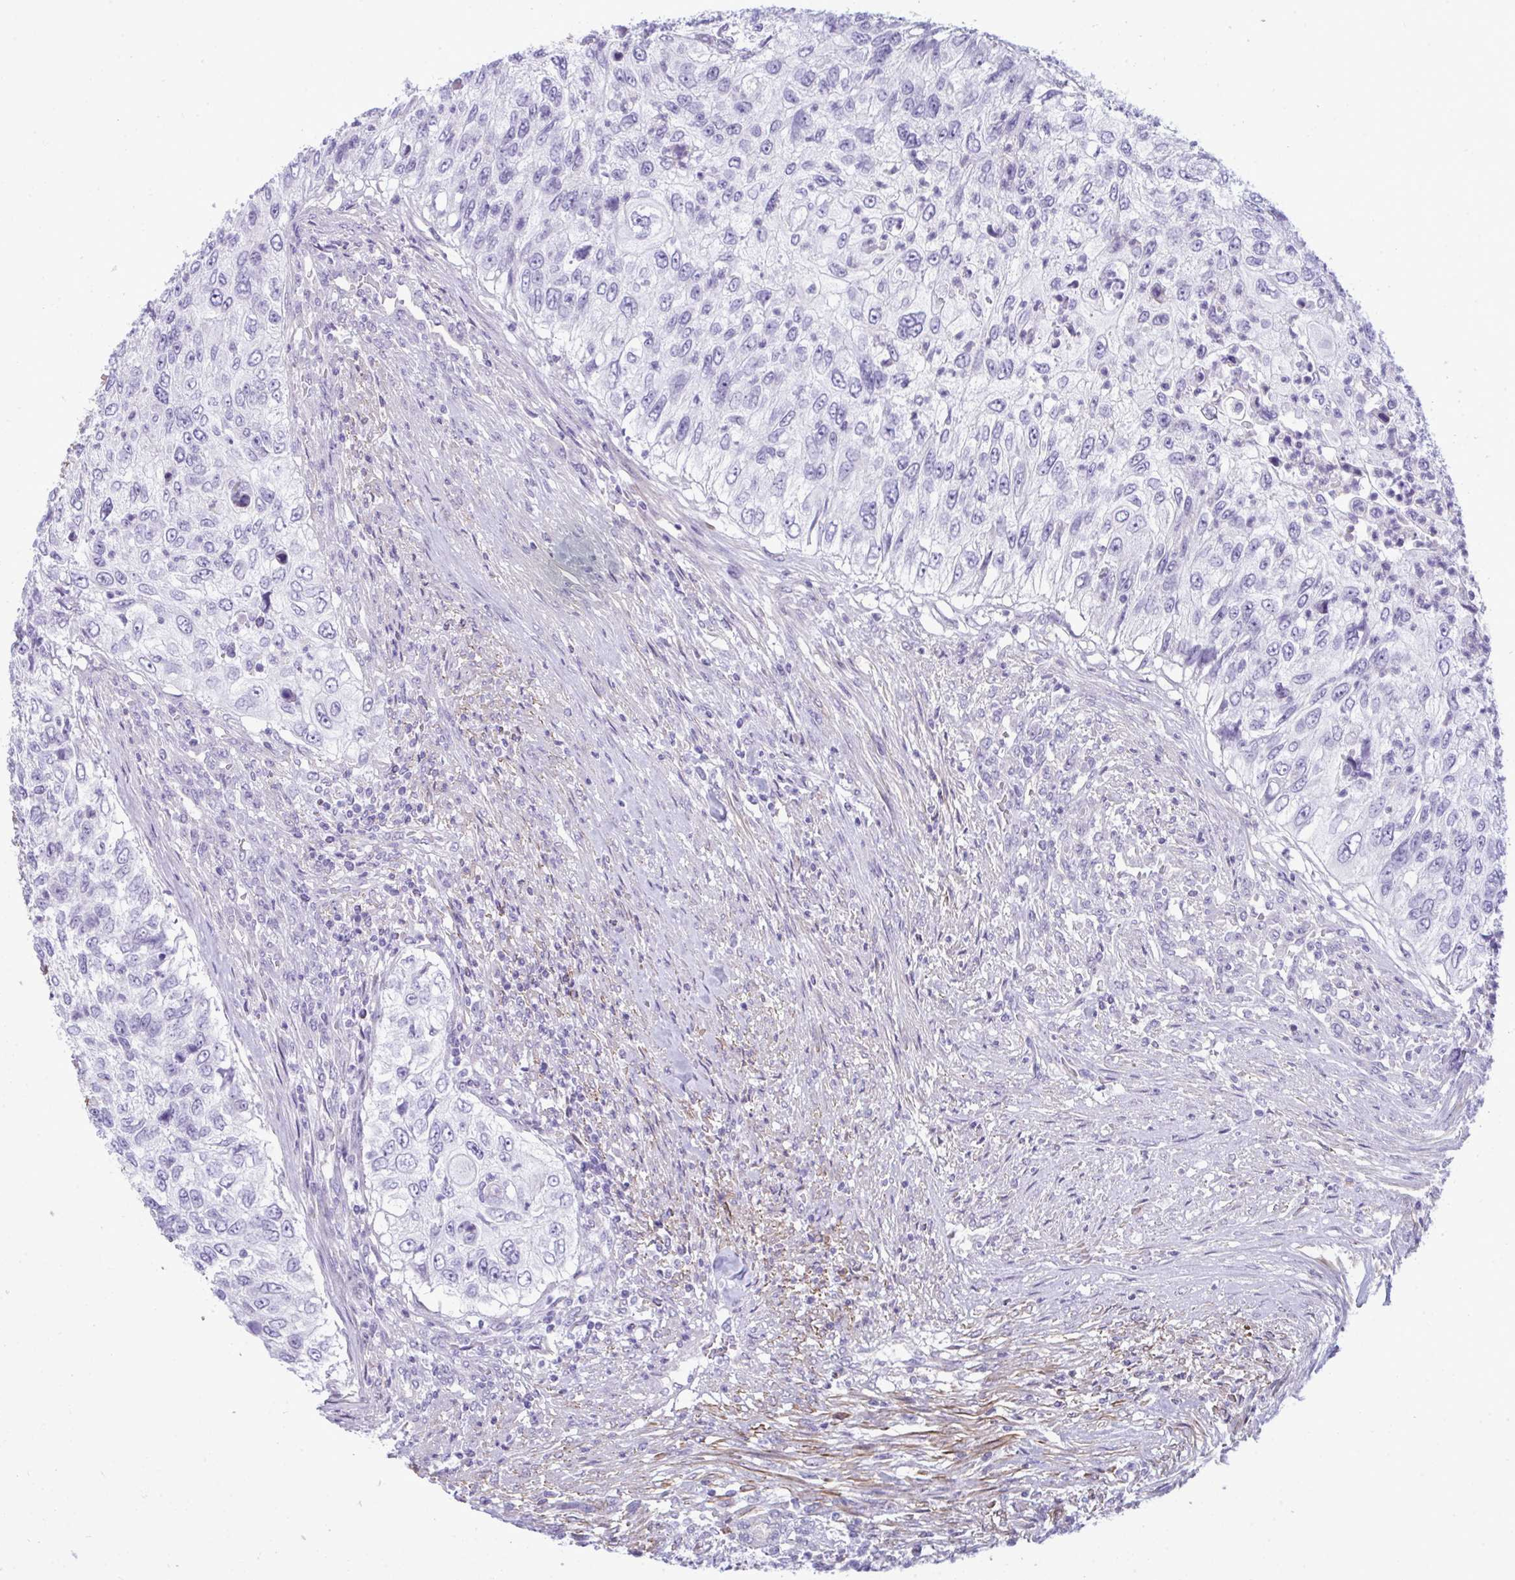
{"staining": {"intensity": "negative", "quantity": "none", "location": "none"}, "tissue": "urothelial cancer", "cell_type": "Tumor cells", "image_type": "cancer", "snomed": [{"axis": "morphology", "description": "Urothelial carcinoma, High grade"}, {"axis": "topography", "description": "Urinary bladder"}], "caption": "Urothelial cancer stained for a protein using immunohistochemistry (IHC) reveals no expression tumor cells.", "gene": "MYH10", "patient": {"sex": "female", "age": 60}}